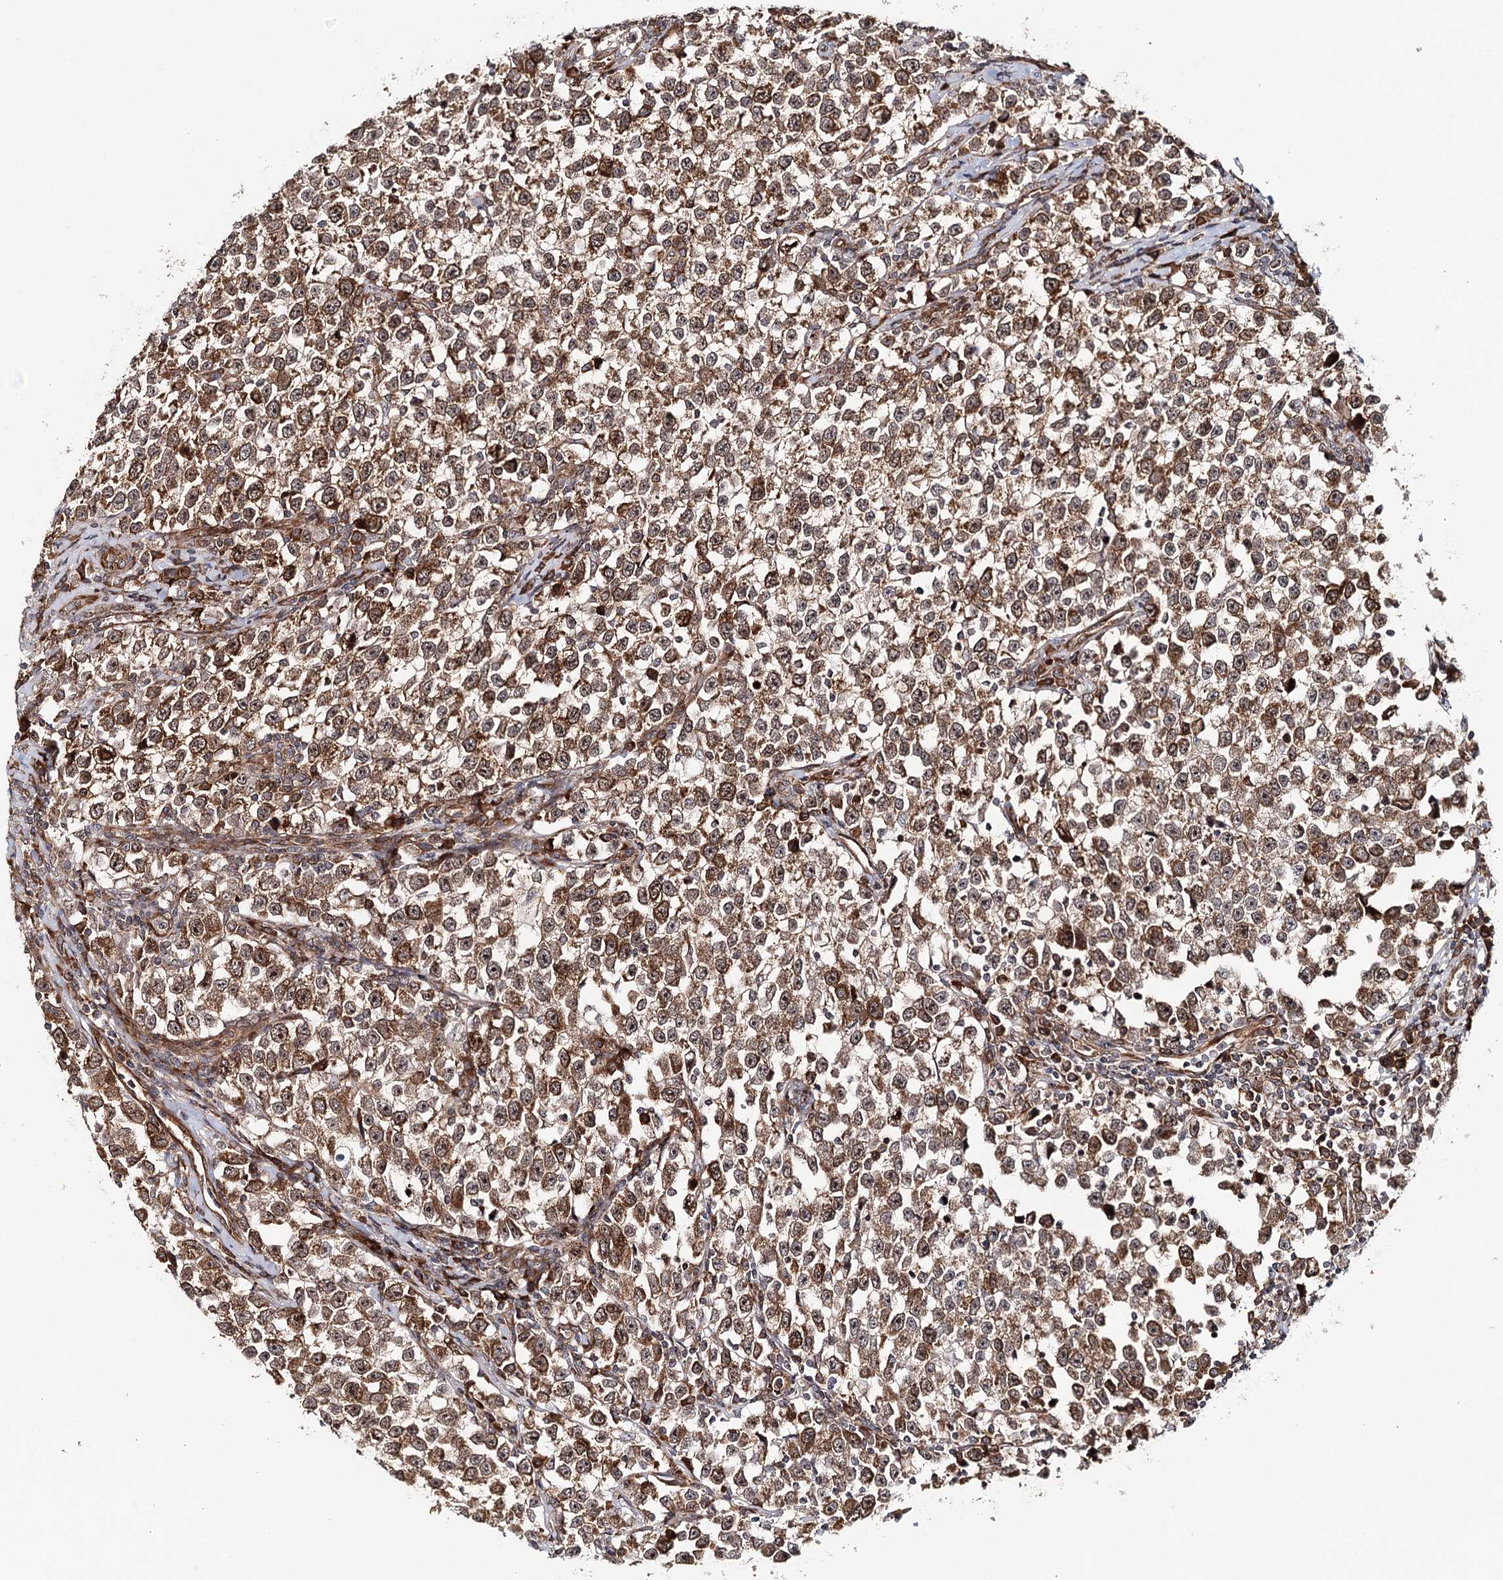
{"staining": {"intensity": "strong", "quantity": ">75%", "location": "cytoplasmic/membranous,nuclear"}, "tissue": "testis cancer", "cell_type": "Tumor cells", "image_type": "cancer", "snomed": [{"axis": "morphology", "description": "Normal tissue, NOS"}, {"axis": "morphology", "description": "Seminoma, NOS"}, {"axis": "topography", "description": "Testis"}], "caption": "Protein expression by immunohistochemistry reveals strong cytoplasmic/membranous and nuclear expression in approximately >75% of tumor cells in seminoma (testis). The staining is performed using DAB (3,3'-diaminobenzidine) brown chromogen to label protein expression. The nuclei are counter-stained blue using hematoxylin.", "gene": "MKNK1", "patient": {"sex": "male", "age": 43}}